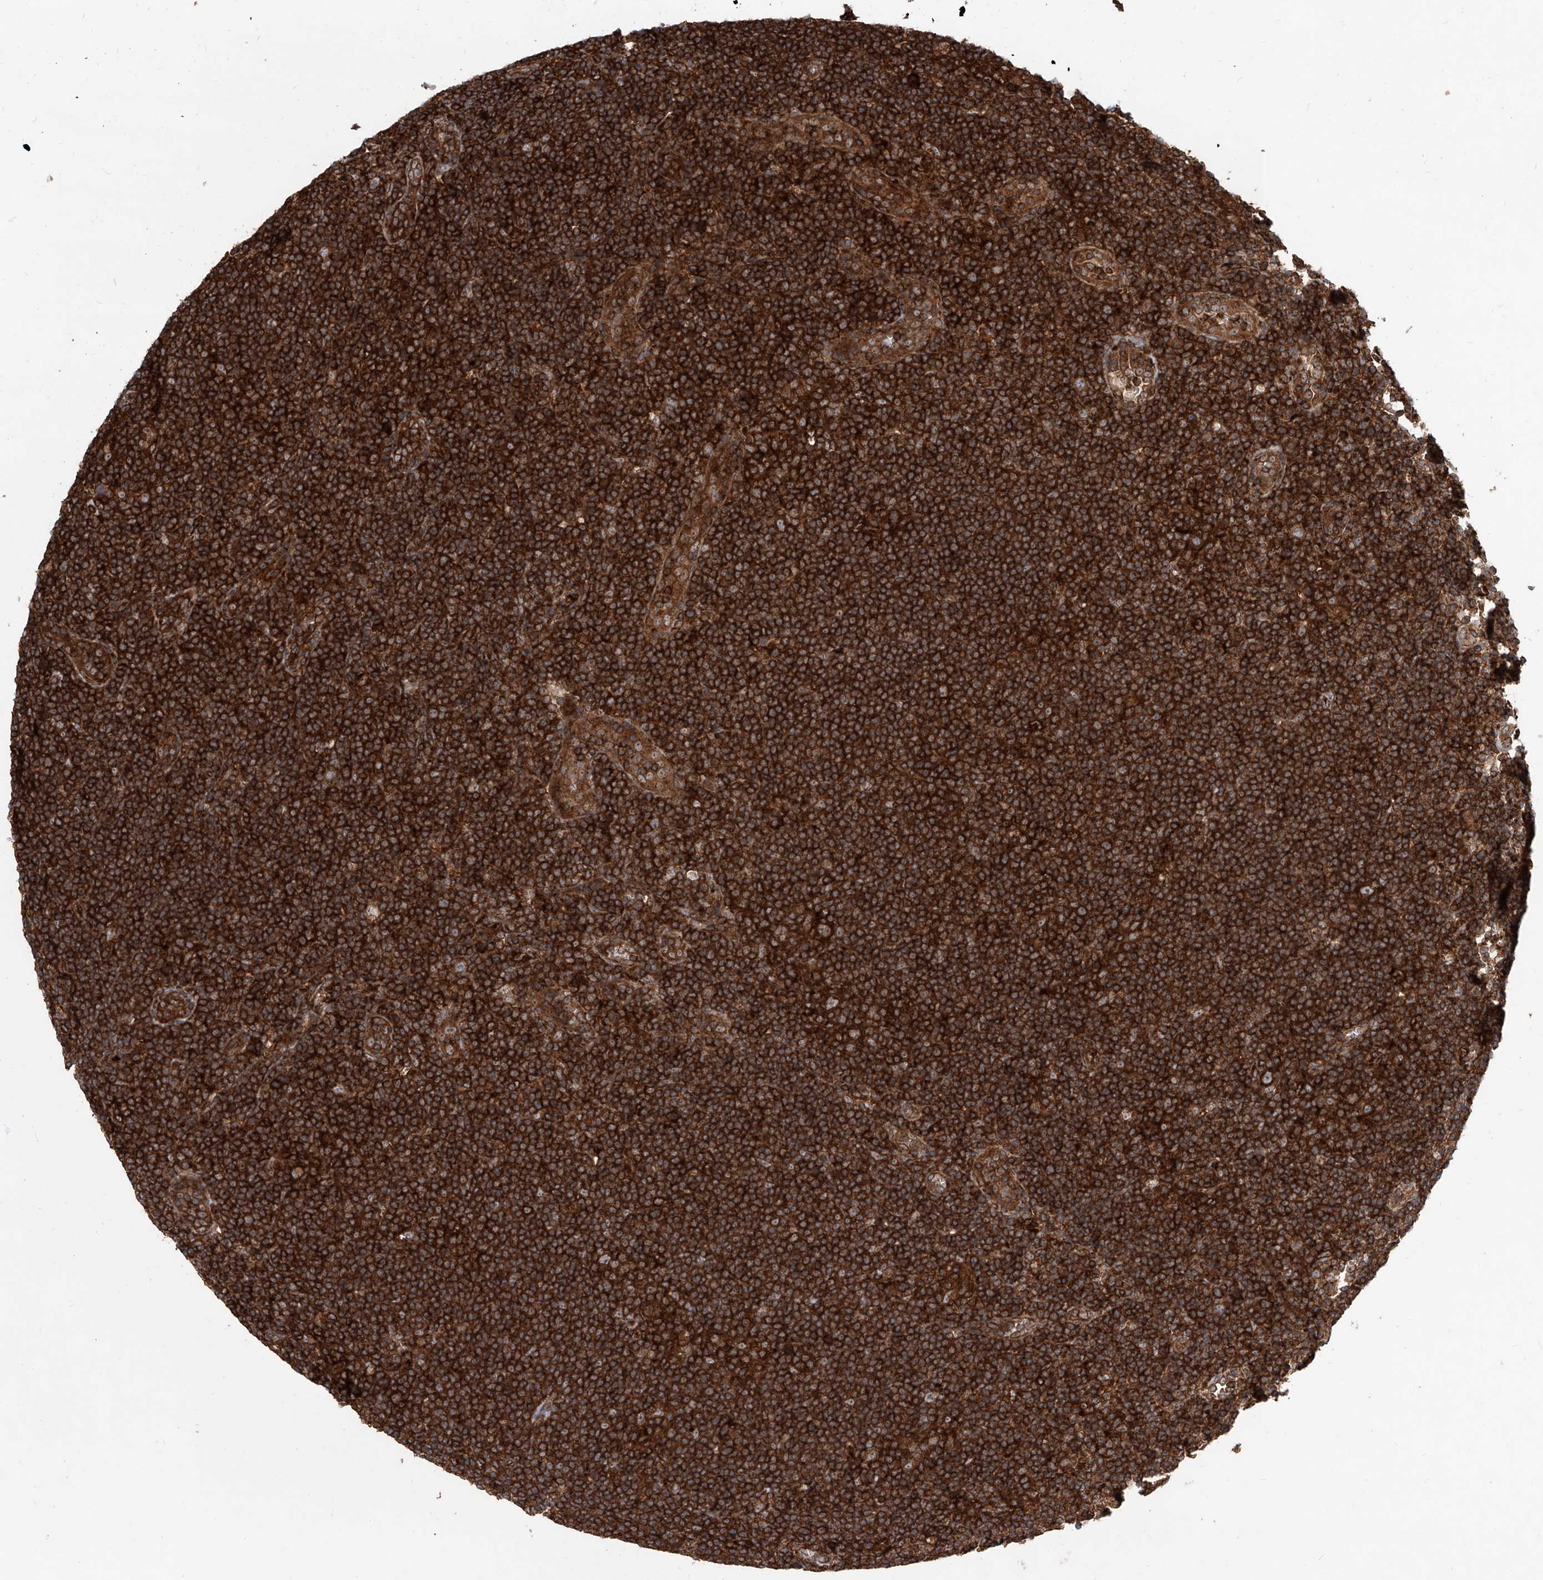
{"staining": {"intensity": "strong", "quantity": ">75%", "location": "cytoplasmic/membranous"}, "tissue": "lymphoma", "cell_type": "Tumor cells", "image_type": "cancer", "snomed": [{"axis": "morphology", "description": "Hodgkin's disease, NOS"}, {"axis": "topography", "description": "Lymph node"}], "caption": "The micrograph shows a brown stain indicating the presence of a protein in the cytoplasmic/membranous of tumor cells in lymphoma. The protein is shown in brown color, while the nuclei are stained blue.", "gene": "MAGED2", "patient": {"sex": "female", "age": 57}}